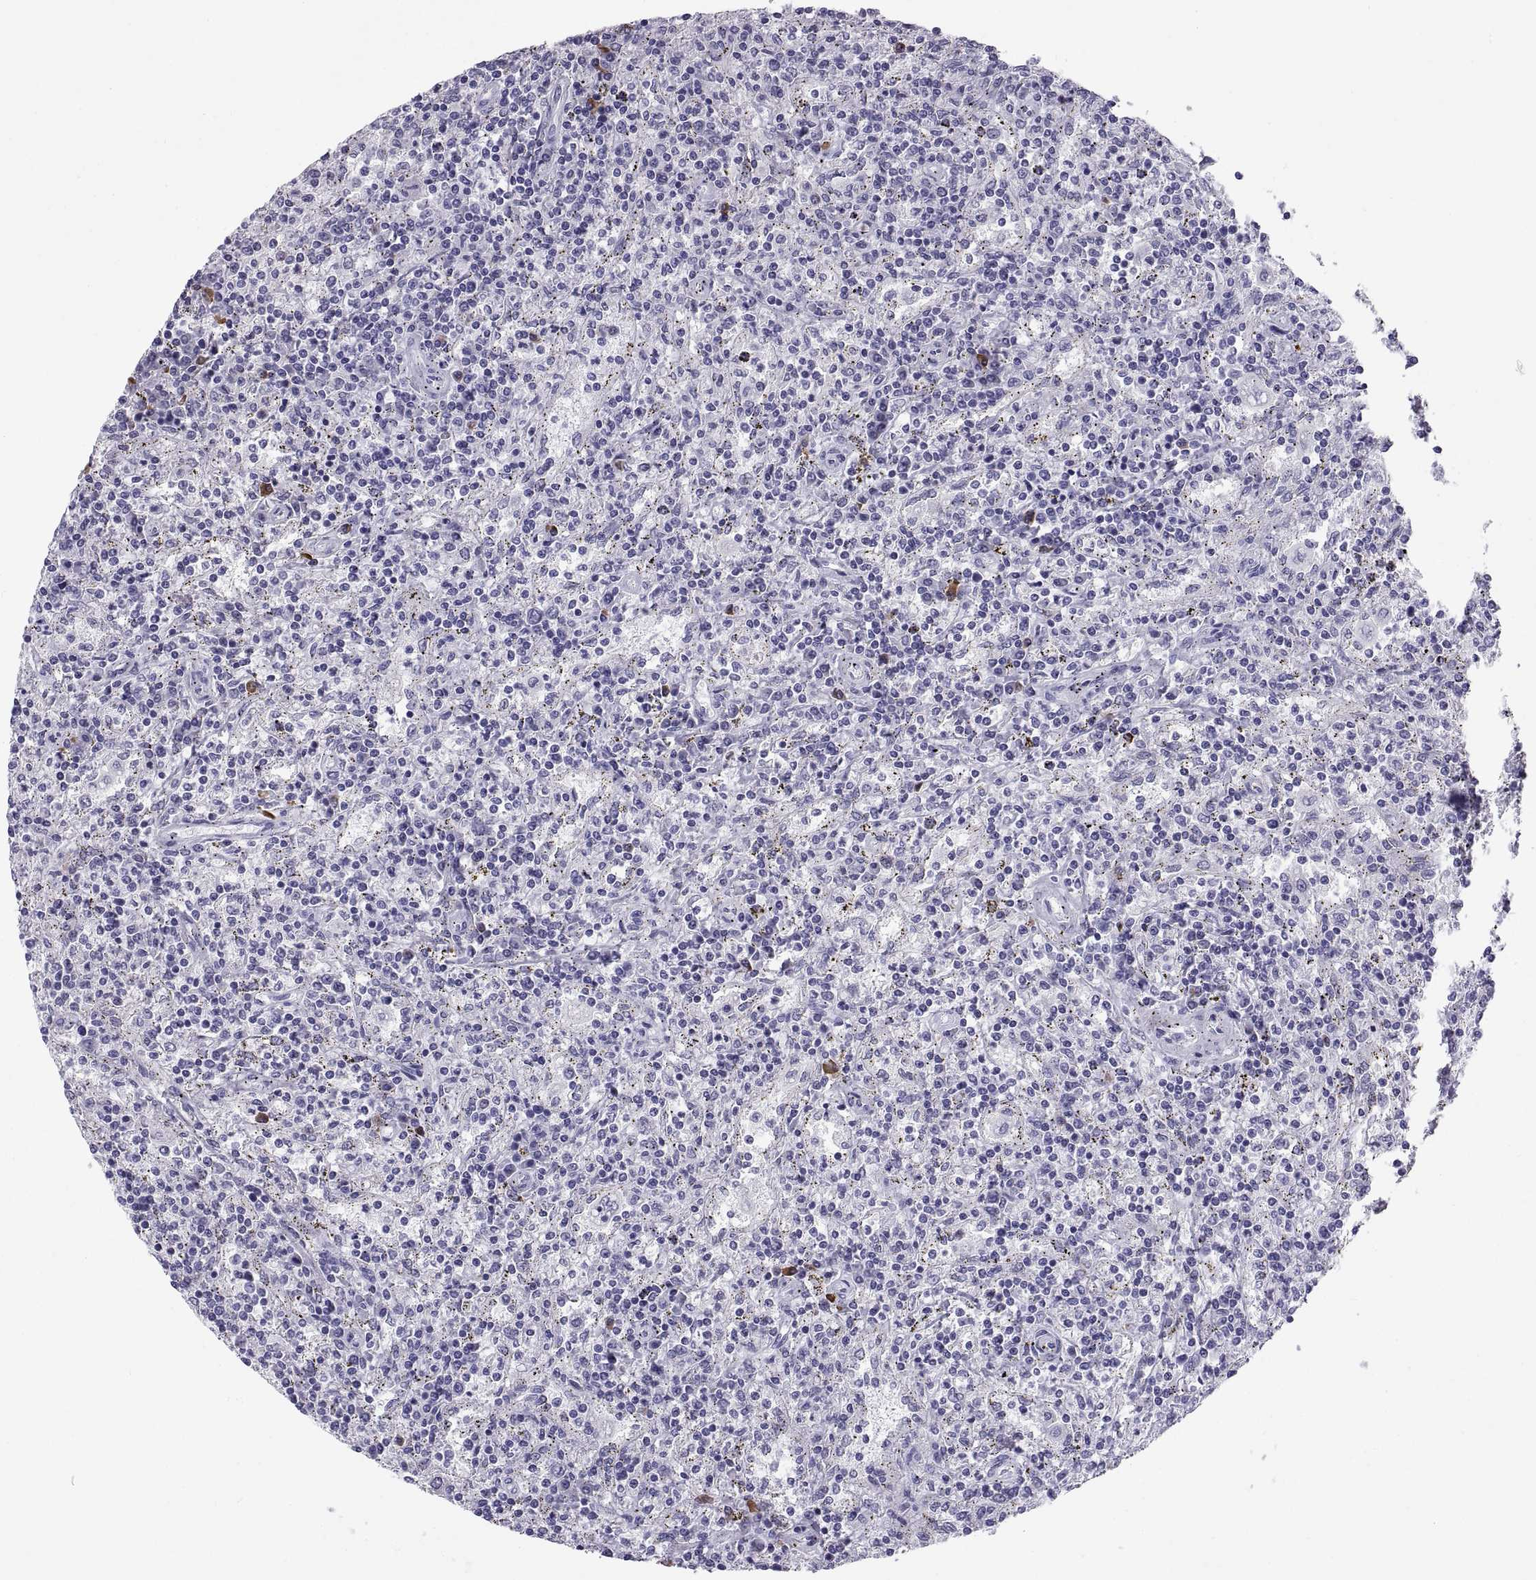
{"staining": {"intensity": "negative", "quantity": "none", "location": "none"}, "tissue": "lymphoma", "cell_type": "Tumor cells", "image_type": "cancer", "snomed": [{"axis": "morphology", "description": "Malignant lymphoma, non-Hodgkin's type, Low grade"}, {"axis": "topography", "description": "Spleen"}], "caption": "Lymphoma stained for a protein using immunohistochemistry (IHC) displays no expression tumor cells.", "gene": "CT47A10", "patient": {"sex": "male", "age": 62}}